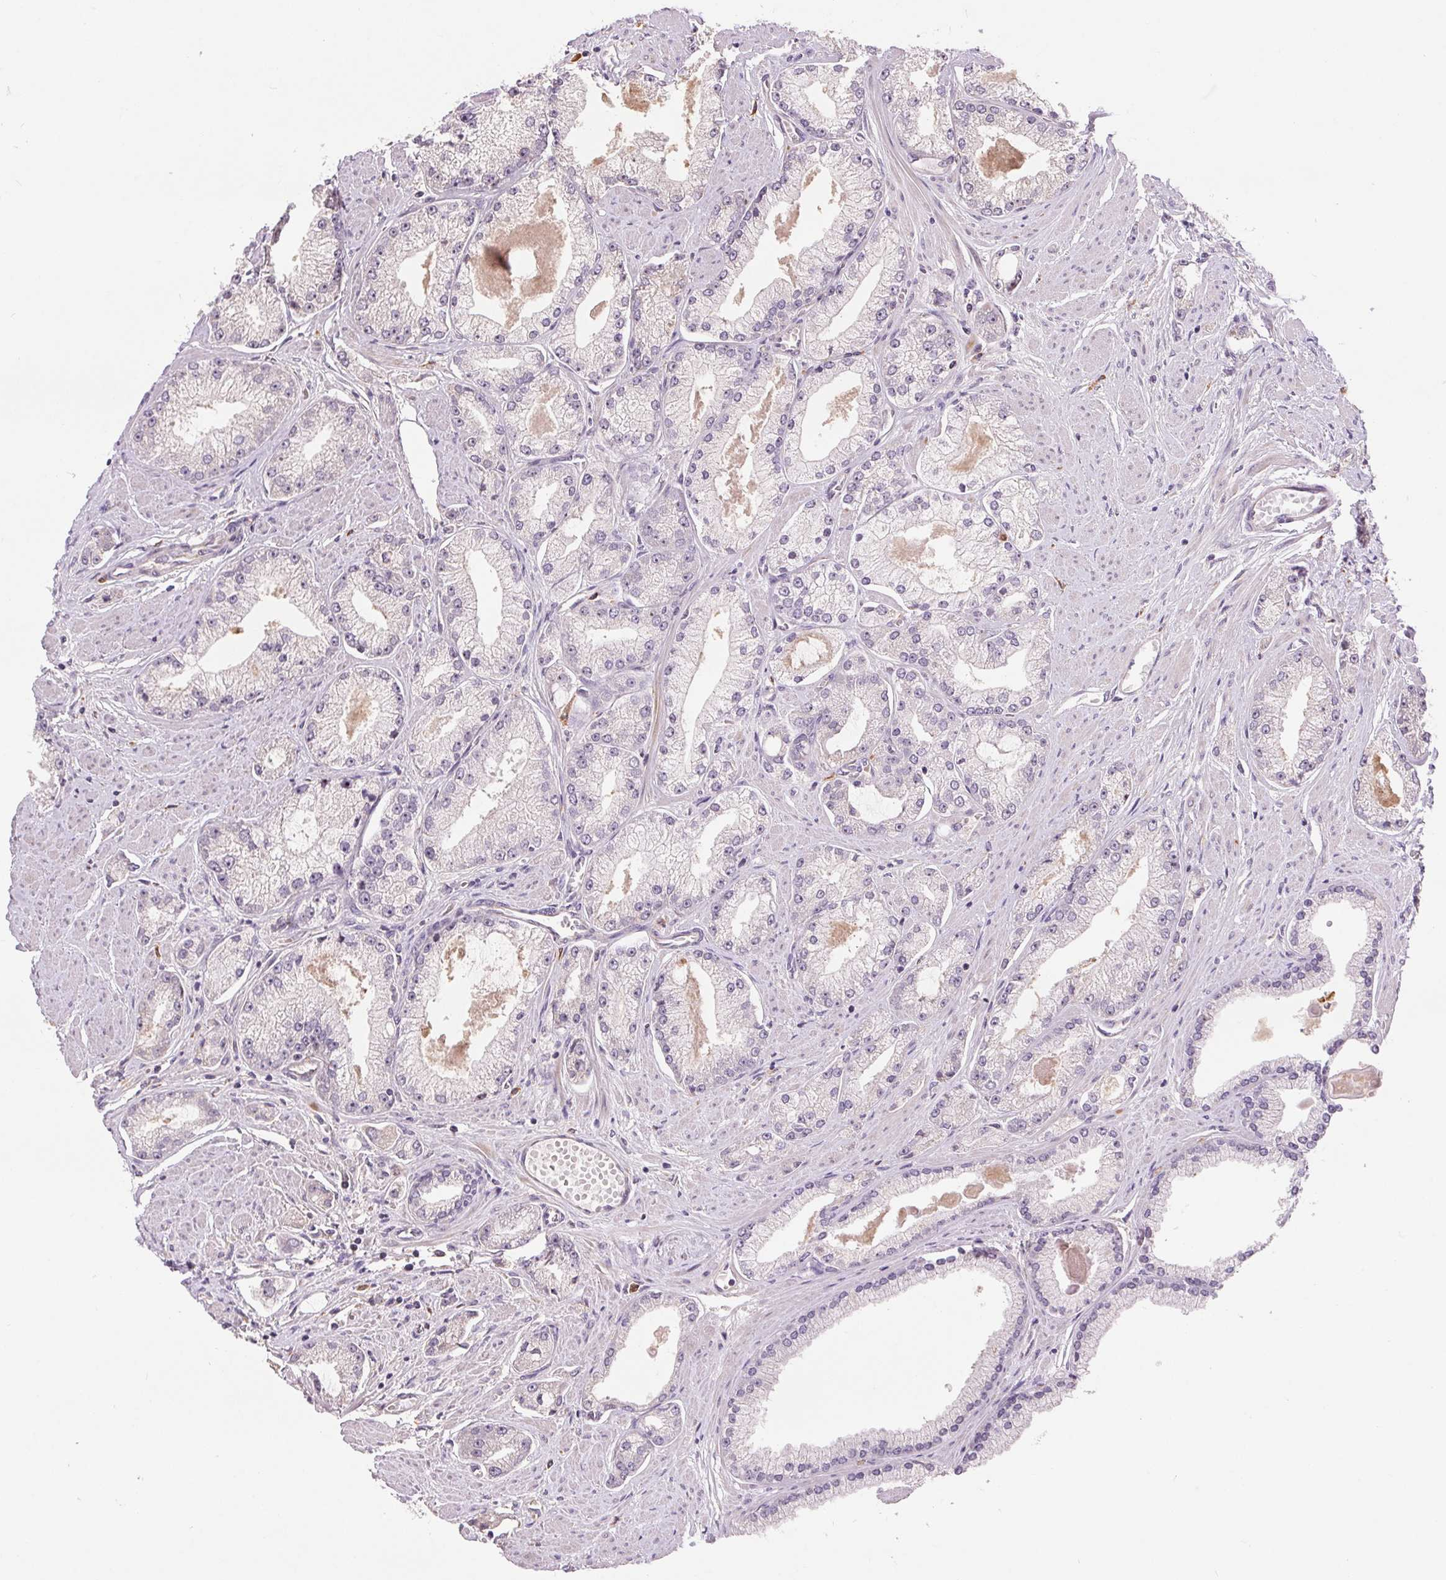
{"staining": {"intensity": "negative", "quantity": "none", "location": "none"}, "tissue": "prostate cancer", "cell_type": "Tumor cells", "image_type": "cancer", "snomed": [{"axis": "morphology", "description": "Adenocarcinoma, High grade"}, {"axis": "topography", "description": "Prostate"}], "caption": "Immunohistochemistry (IHC) histopathology image of neoplastic tissue: prostate adenocarcinoma (high-grade) stained with DAB shows no significant protein expression in tumor cells.", "gene": "RANBP3L", "patient": {"sex": "male", "age": 68}}